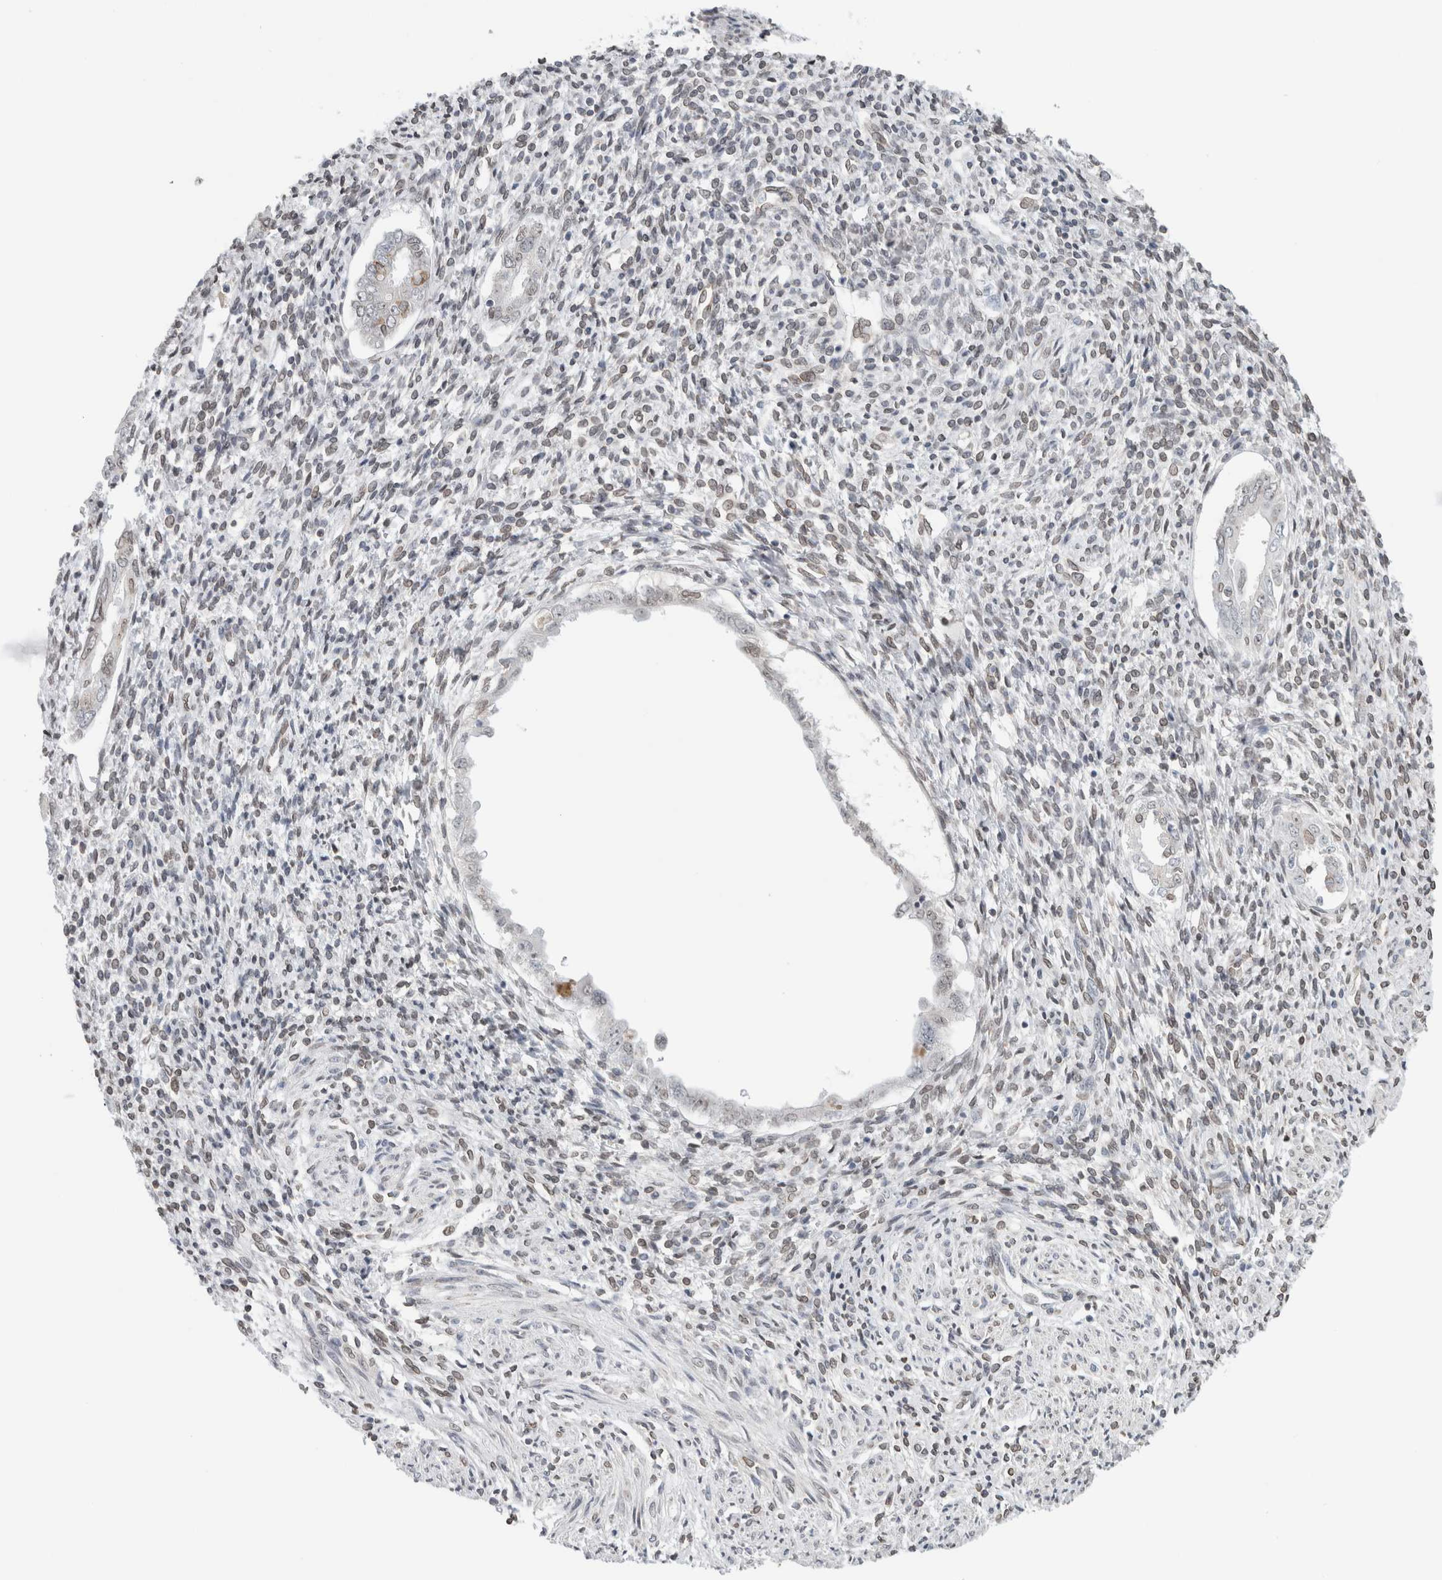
{"staining": {"intensity": "weak", "quantity": "25%-75%", "location": "nuclear"}, "tissue": "endometrium", "cell_type": "Cells in endometrial stroma", "image_type": "normal", "snomed": [{"axis": "morphology", "description": "Normal tissue, NOS"}, {"axis": "topography", "description": "Endometrium"}], "caption": "A brown stain highlights weak nuclear staining of a protein in cells in endometrial stroma of normal human endometrium. (IHC, brightfield microscopy, high magnification).", "gene": "RBMX2", "patient": {"sex": "female", "age": 66}}